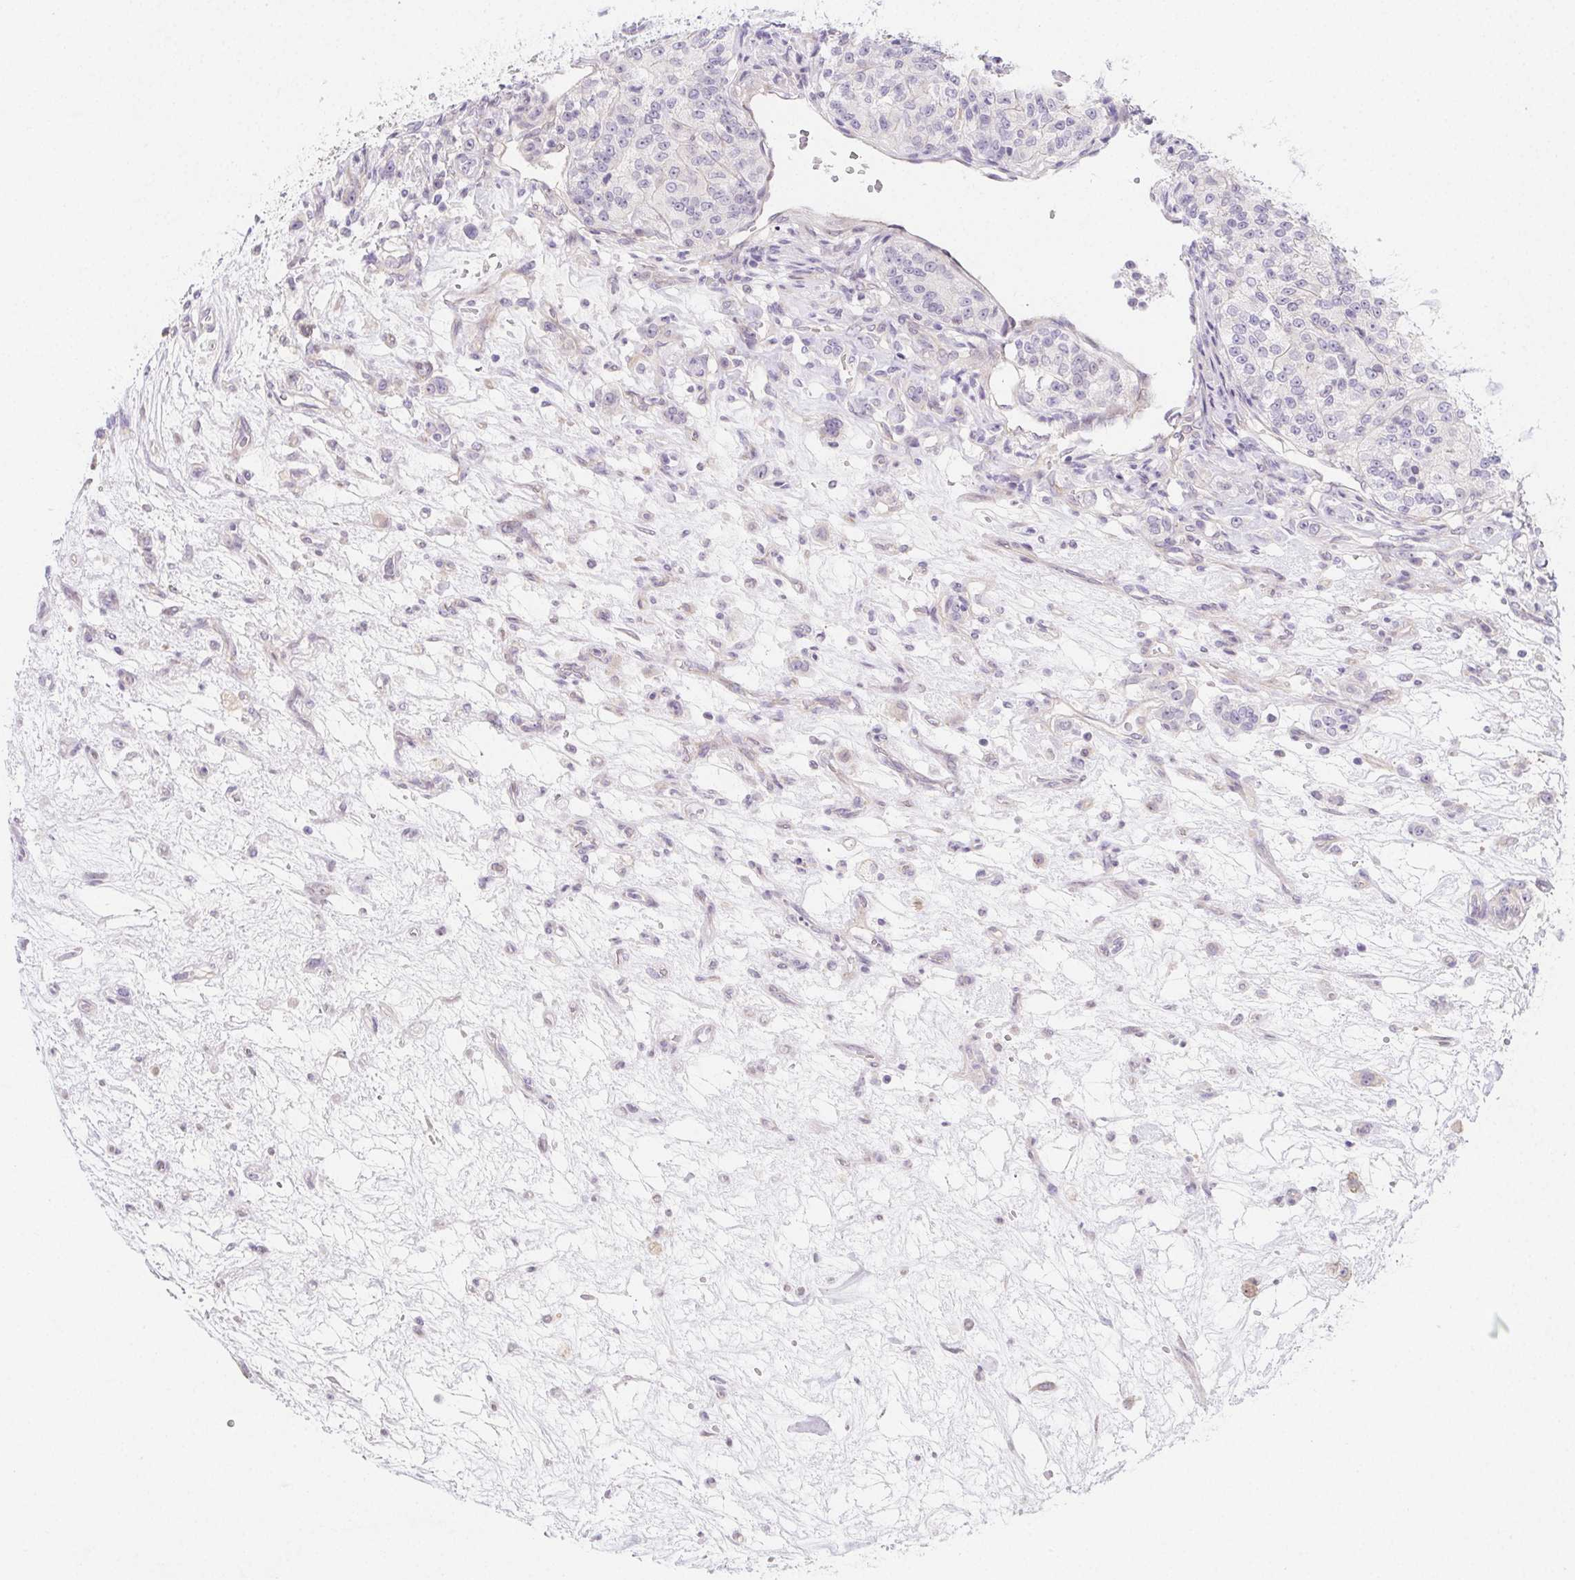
{"staining": {"intensity": "negative", "quantity": "none", "location": "none"}, "tissue": "renal cancer", "cell_type": "Tumor cells", "image_type": "cancer", "snomed": [{"axis": "morphology", "description": "Adenocarcinoma, NOS"}, {"axis": "topography", "description": "Kidney"}], "caption": "Tumor cells show no significant protein expression in renal cancer. The staining is performed using DAB (3,3'-diaminobenzidine) brown chromogen with nuclei counter-stained in using hematoxylin.", "gene": "ZBBX", "patient": {"sex": "female", "age": 63}}